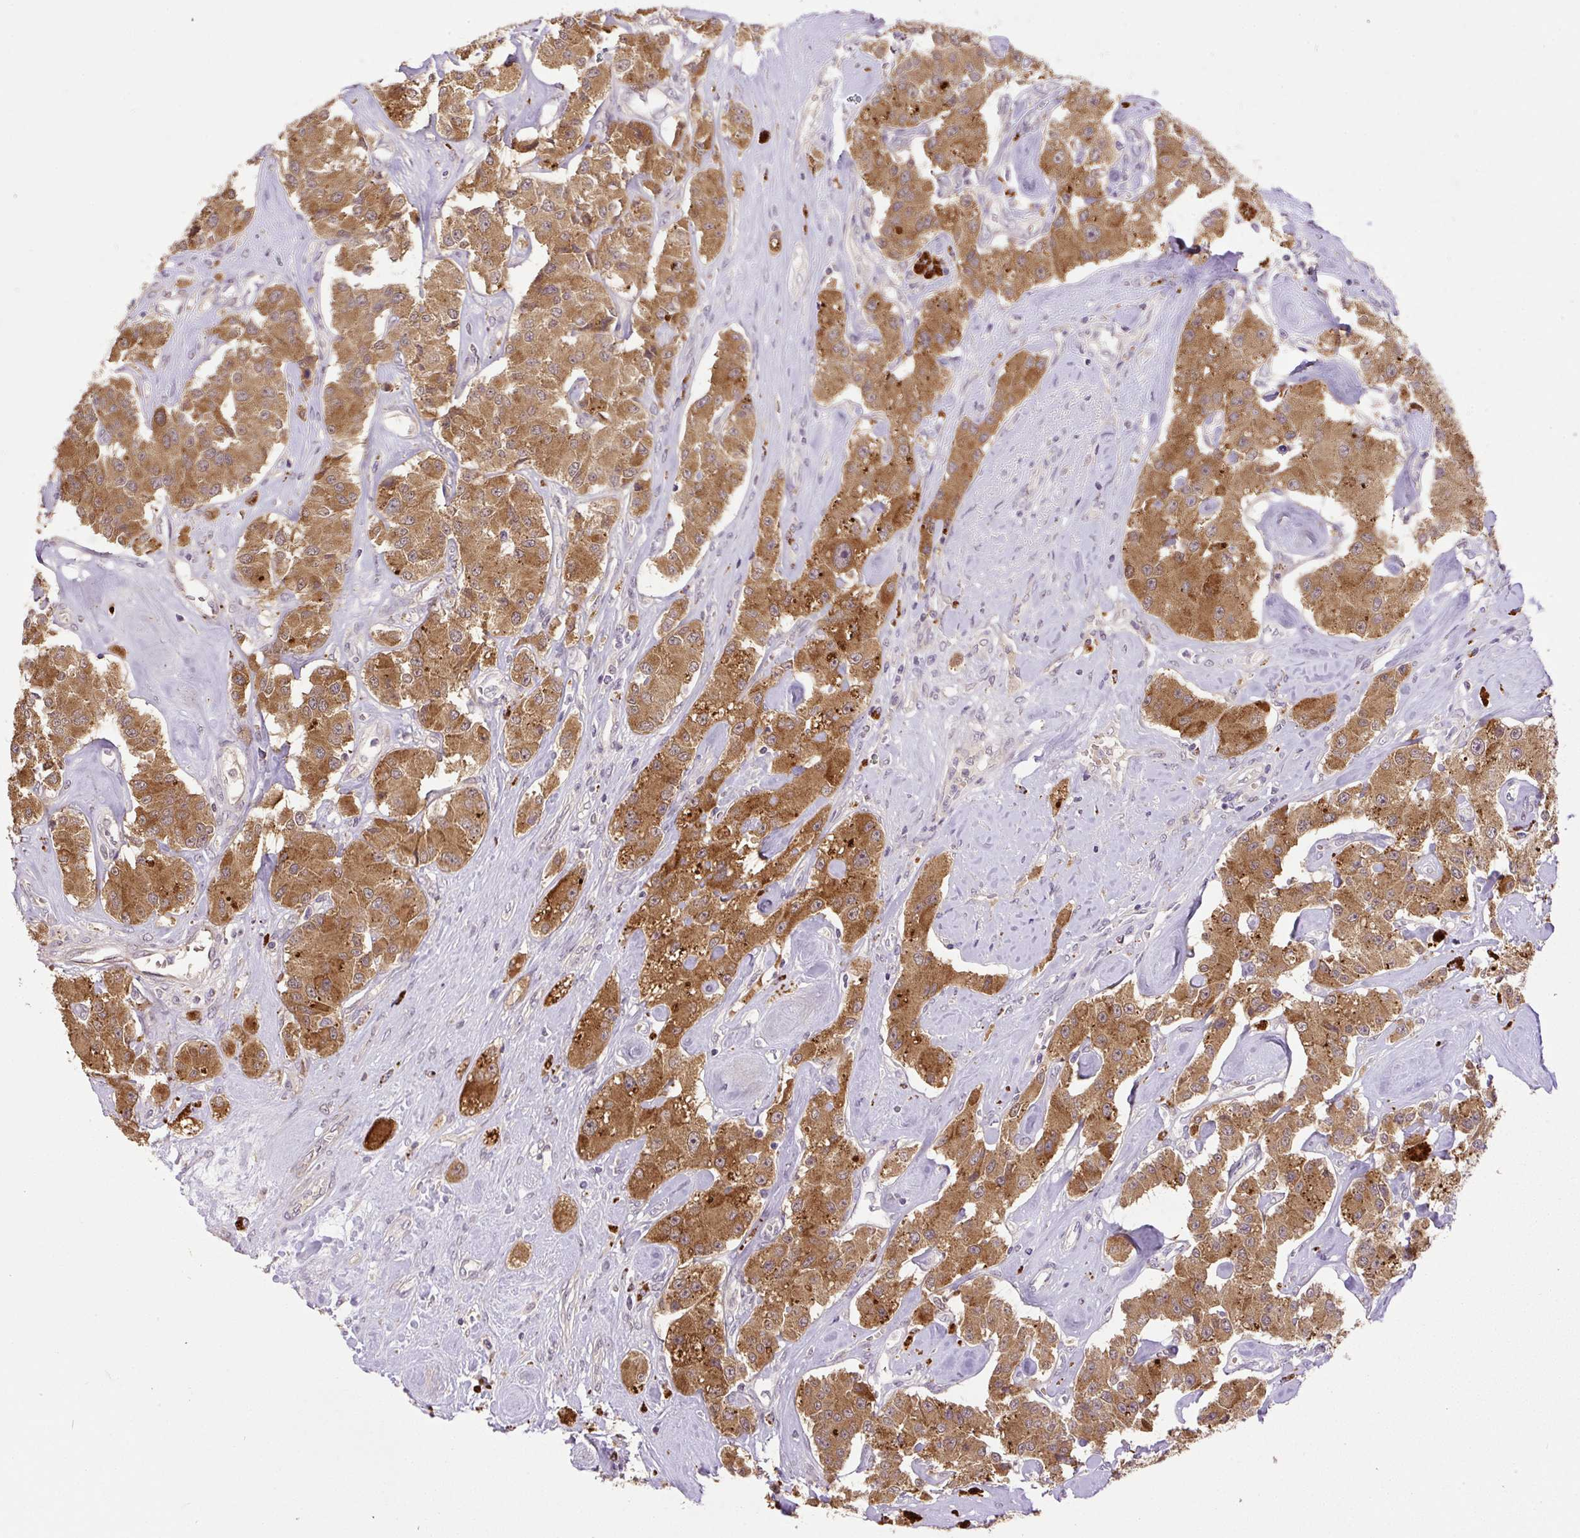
{"staining": {"intensity": "moderate", "quantity": ">75%", "location": "cytoplasmic/membranous"}, "tissue": "carcinoid", "cell_type": "Tumor cells", "image_type": "cancer", "snomed": [{"axis": "morphology", "description": "Carcinoid, malignant, NOS"}, {"axis": "topography", "description": "Pancreas"}], "caption": "A brown stain highlights moderate cytoplasmic/membranous expression of a protein in carcinoid tumor cells.", "gene": "HABP4", "patient": {"sex": "male", "age": 41}}